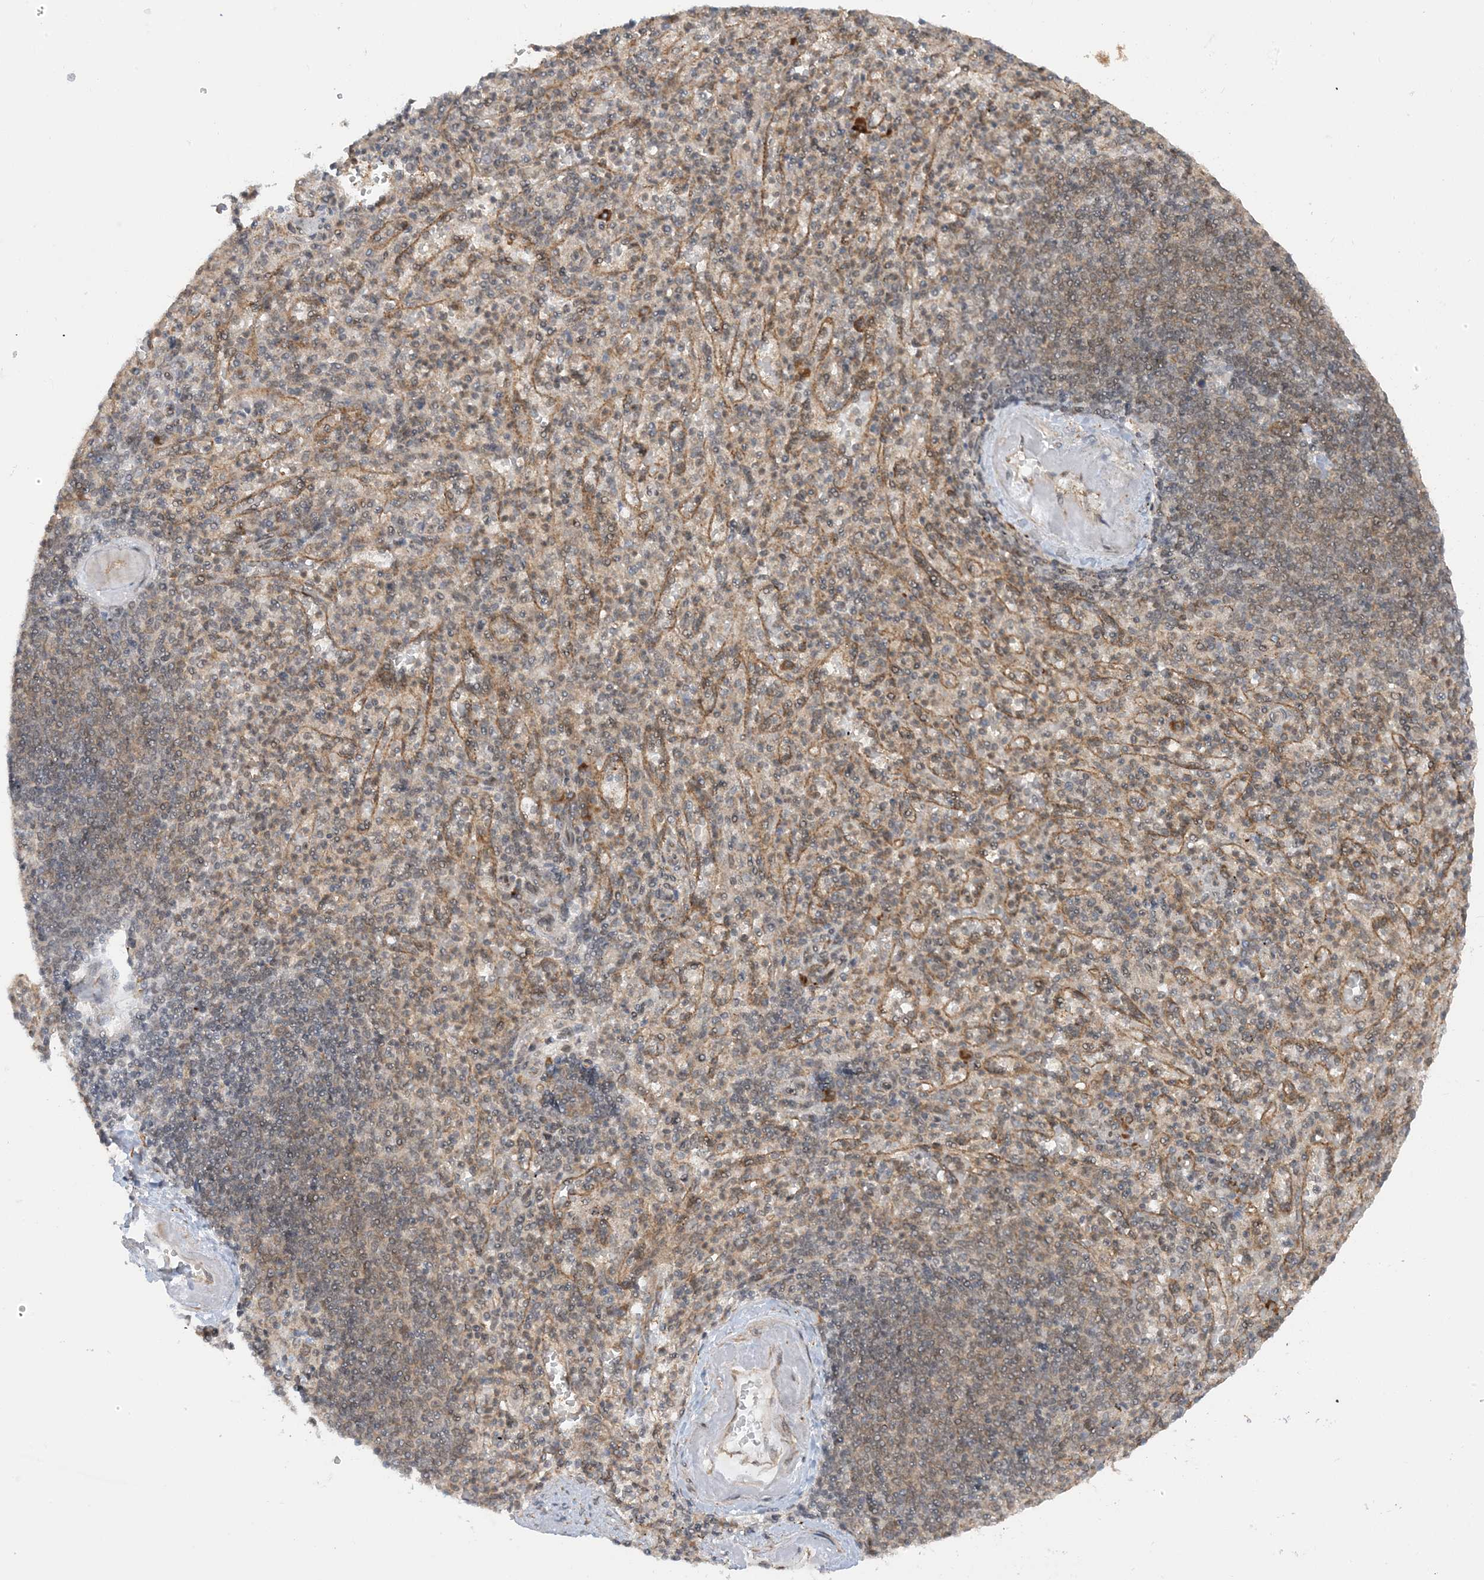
{"staining": {"intensity": "weak", "quantity": "<25%", "location": "cytoplasmic/membranous"}, "tissue": "spleen", "cell_type": "Cells in red pulp", "image_type": "normal", "snomed": [{"axis": "morphology", "description": "Normal tissue, NOS"}, {"axis": "topography", "description": "Spleen"}], "caption": "IHC image of normal human spleen stained for a protein (brown), which demonstrates no positivity in cells in red pulp. The staining was performed using DAB (3,3'-diaminobenzidine) to visualize the protein expression in brown, while the nuclei were stained in blue with hematoxylin (Magnification: 20x).", "gene": "METTL21A", "patient": {"sex": "female", "age": 74}}